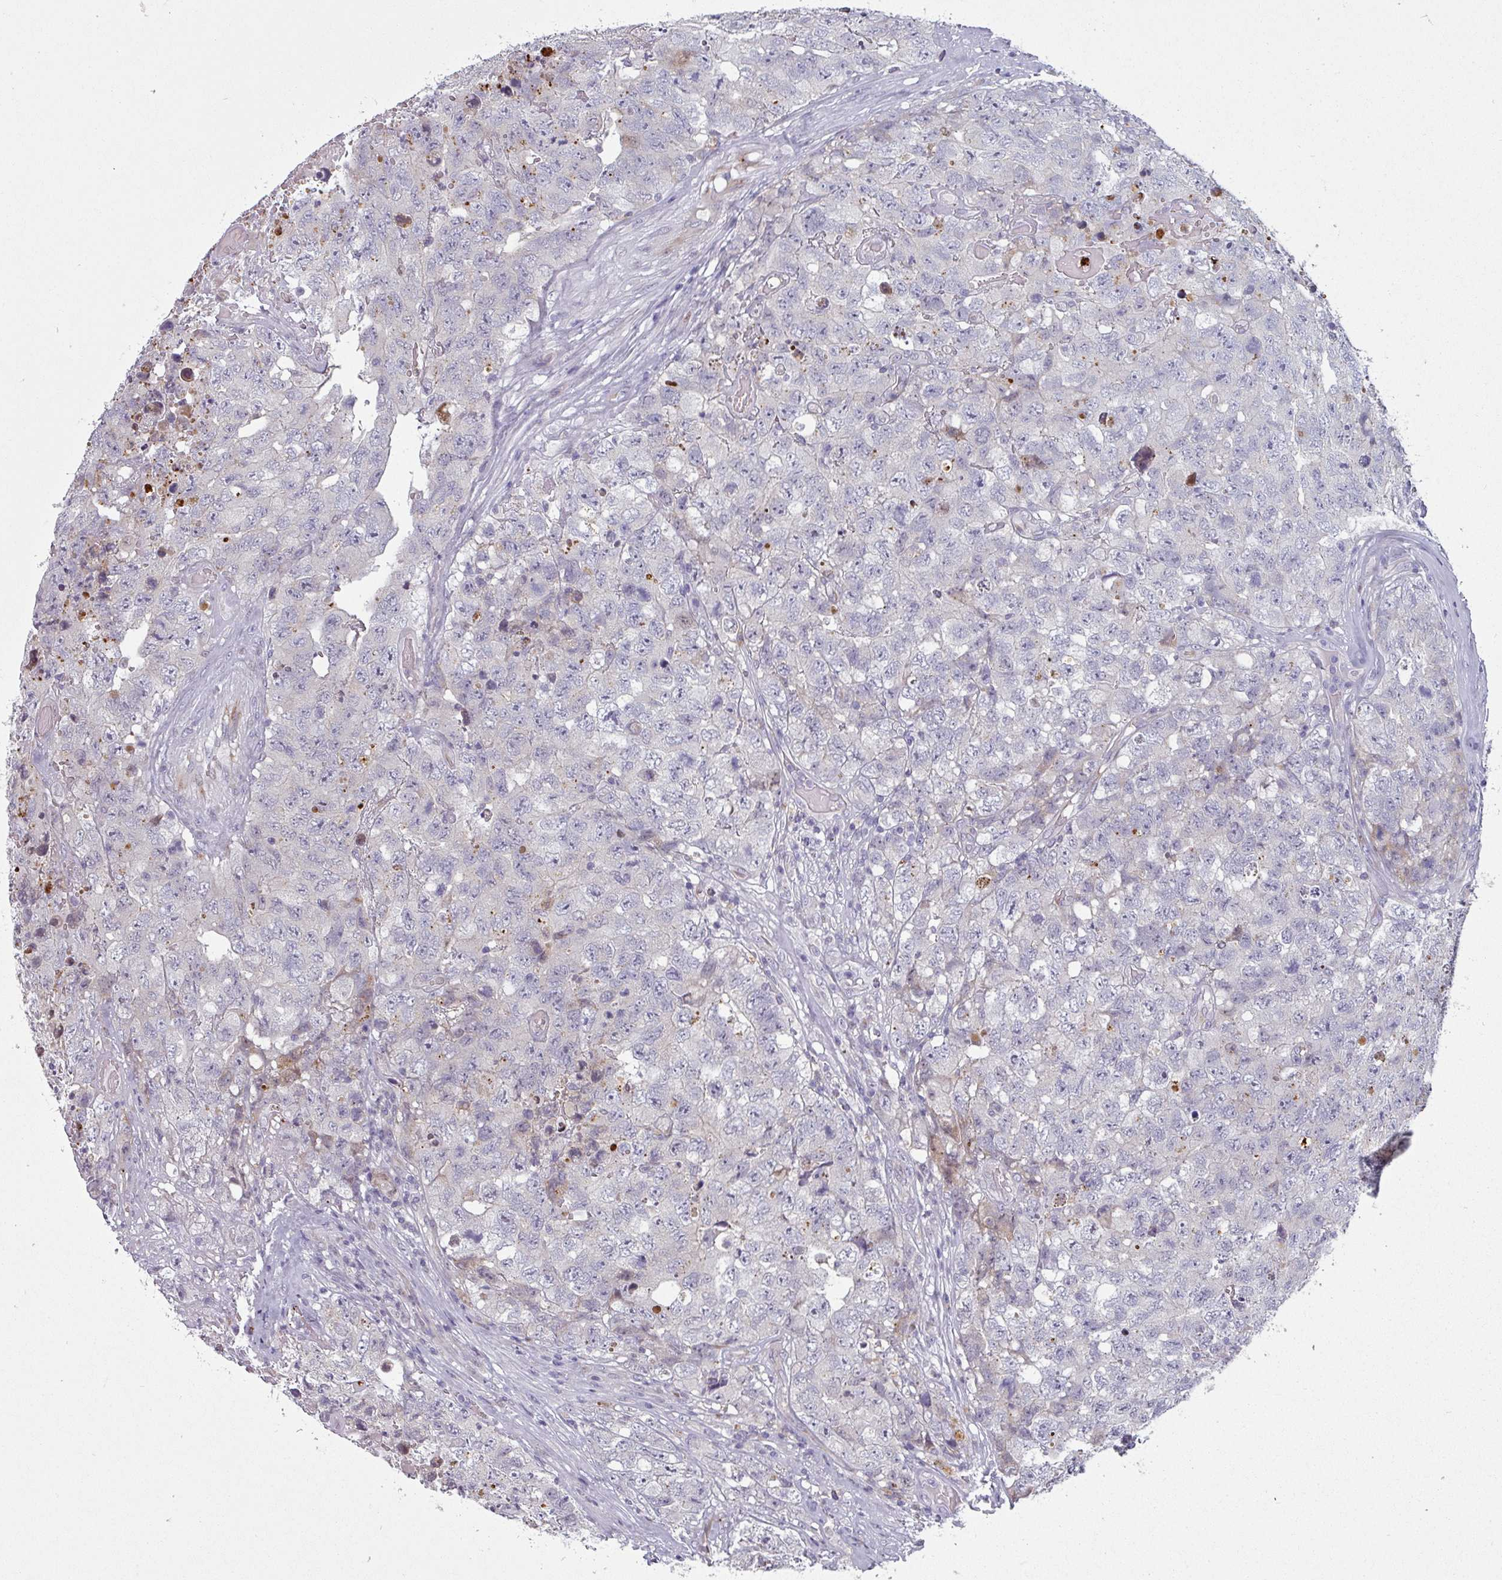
{"staining": {"intensity": "negative", "quantity": "none", "location": "none"}, "tissue": "testis cancer", "cell_type": "Tumor cells", "image_type": "cancer", "snomed": [{"axis": "morphology", "description": "Carcinoma, Embryonal, NOS"}, {"axis": "topography", "description": "Testis"}], "caption": "A high-resolution image shows immunohistochemistry staining of testis cancer (embryonal carcinoma), which demonstrates no significant positivity in tumor cells.", "gene": "C2orf16", "patient": {"sex": "male", "age": 31}}